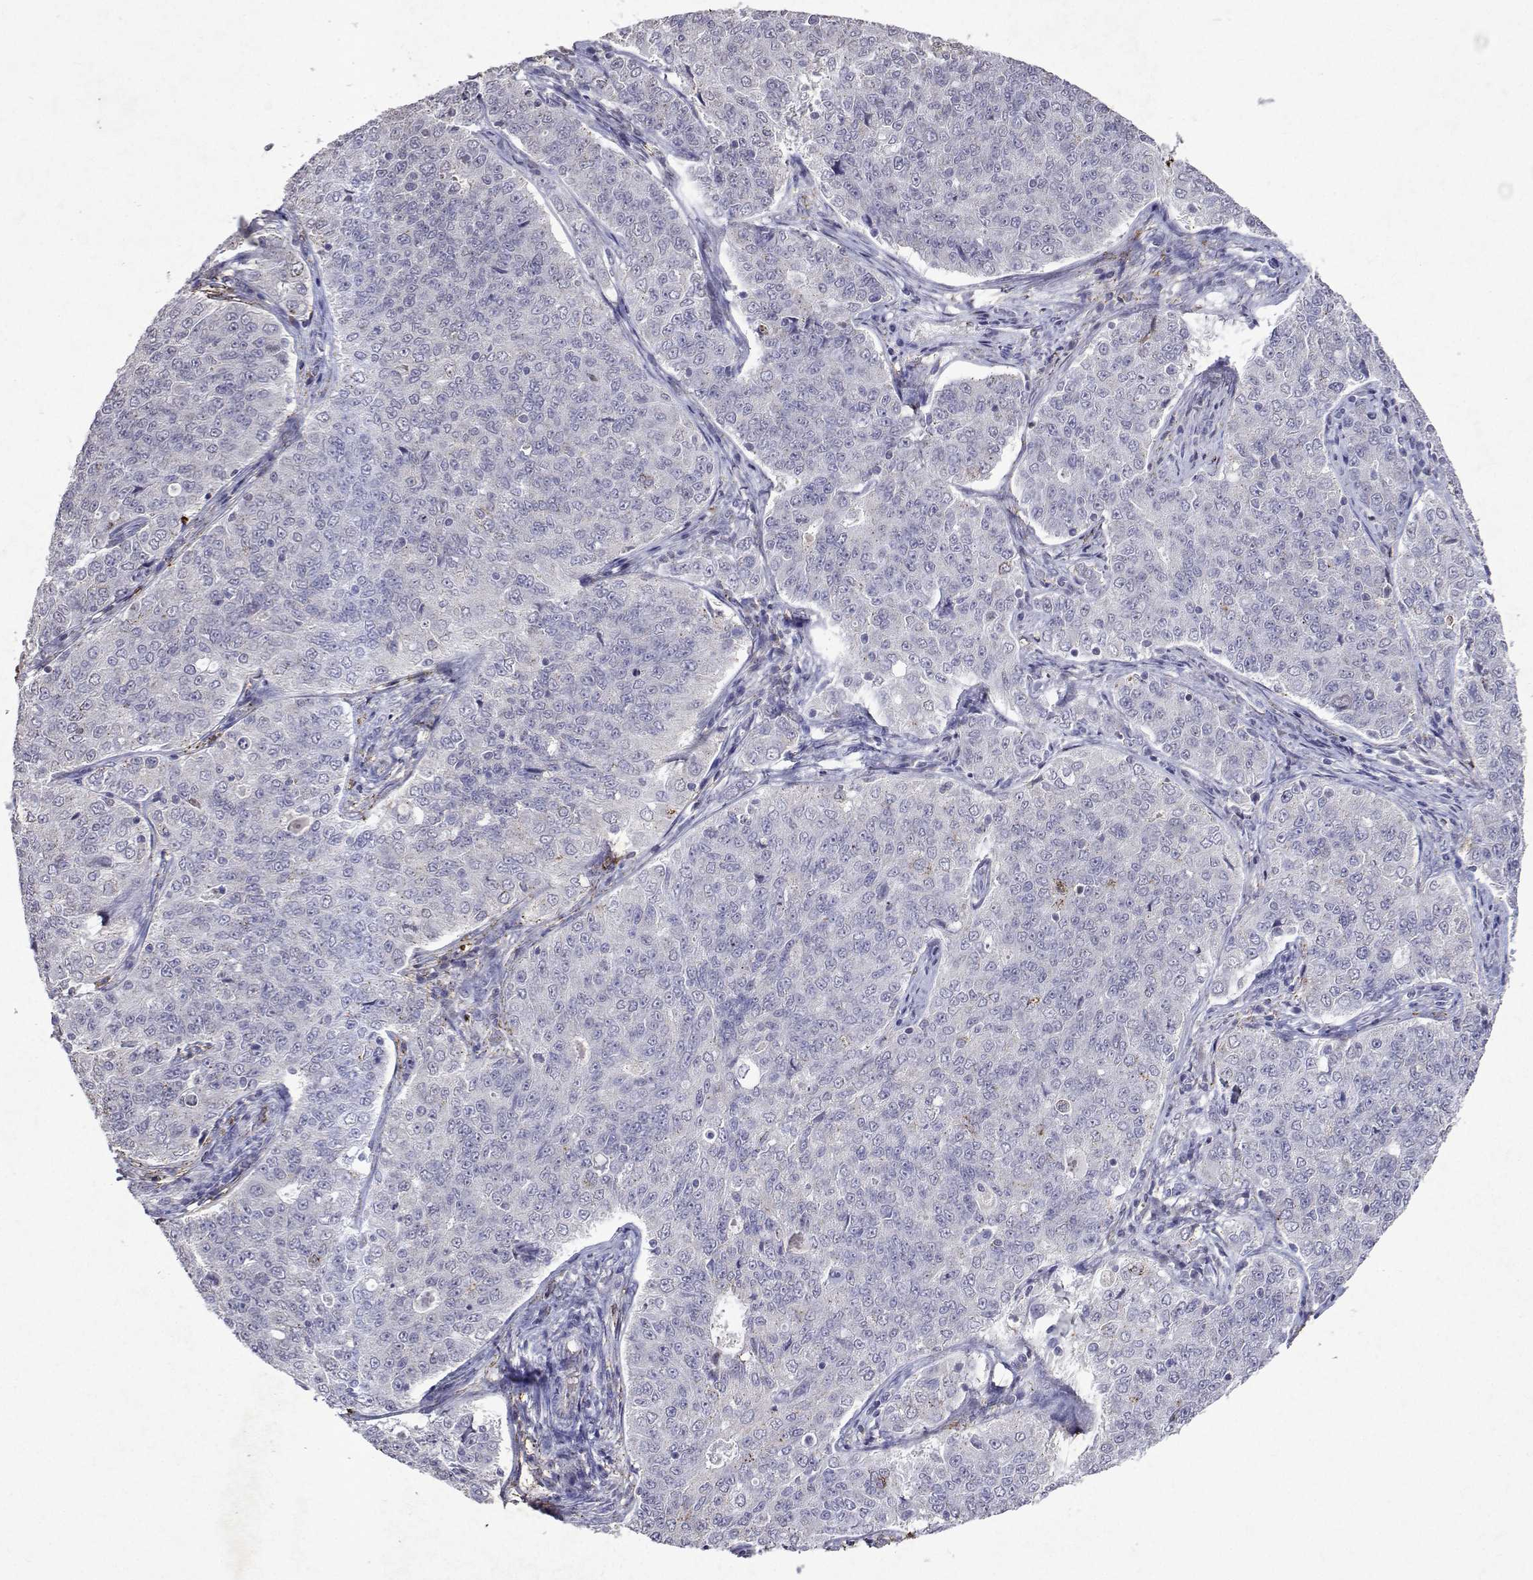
{"staining": {"intensity": "negative", "quantity": "none", "location": "none"}, "tissue": "endometrial cancer", "cell_type": "Tumor cells", "image_type": "cancer", "snomed": [{"axis": "morphology", "description": "Adenocarcinoma, NOS"}, {"axis": "topography", "description": "Endometrium"}], "caption": "Immunohistochemistry image of human endometrial adenocarcinoma stained for a protein (brown), which exhibits no expression in tumor cells. (IHC, brightfield microscopy, high magnification).", "gene": "DUSP28", "patient": {"sex": "female", "age": 43}}